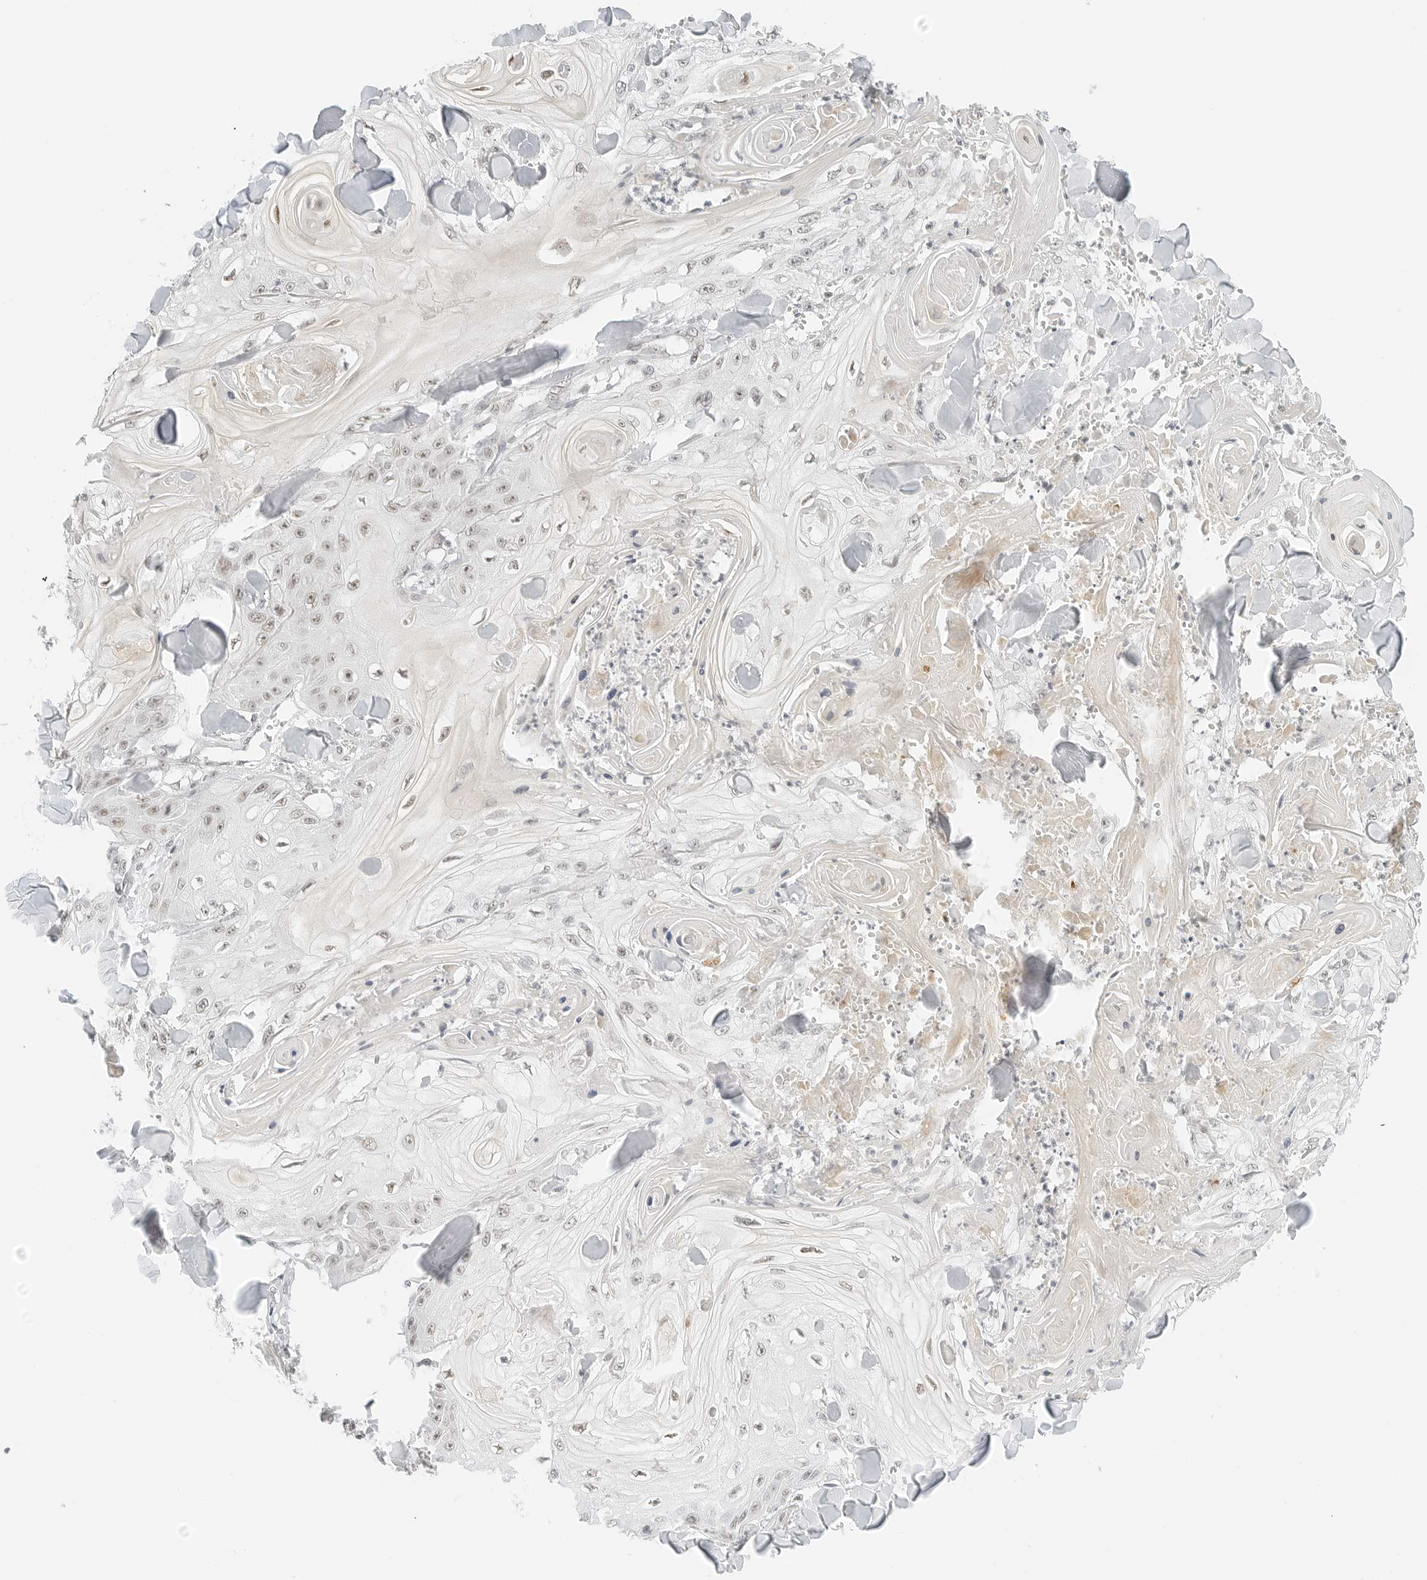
{"staining": {"intensity": "weak", "quantity": "25%-75%", "location": "nuclear"}, "tissue": "skin cancer", "cell_type": "Tumor cells", "image_type": "cancer", "snomed": [{"axis": "morphology", "description": "Squamous cell carcinoma, NOS"}, {"axis": "topography", "description": "Skin"}], "caption": "Protein expression analysis of human skin cancer reveals weak nuclear staining in about 25%-75% of tumor cells. The staining was performed using DAB (3,3'-diaminobenzidine), with brown indicating positive protein expression. Nuclei are stained blue with hematoxylin.", "gene": "NEO1", "patient": {"sex": "male", "age": 74}}